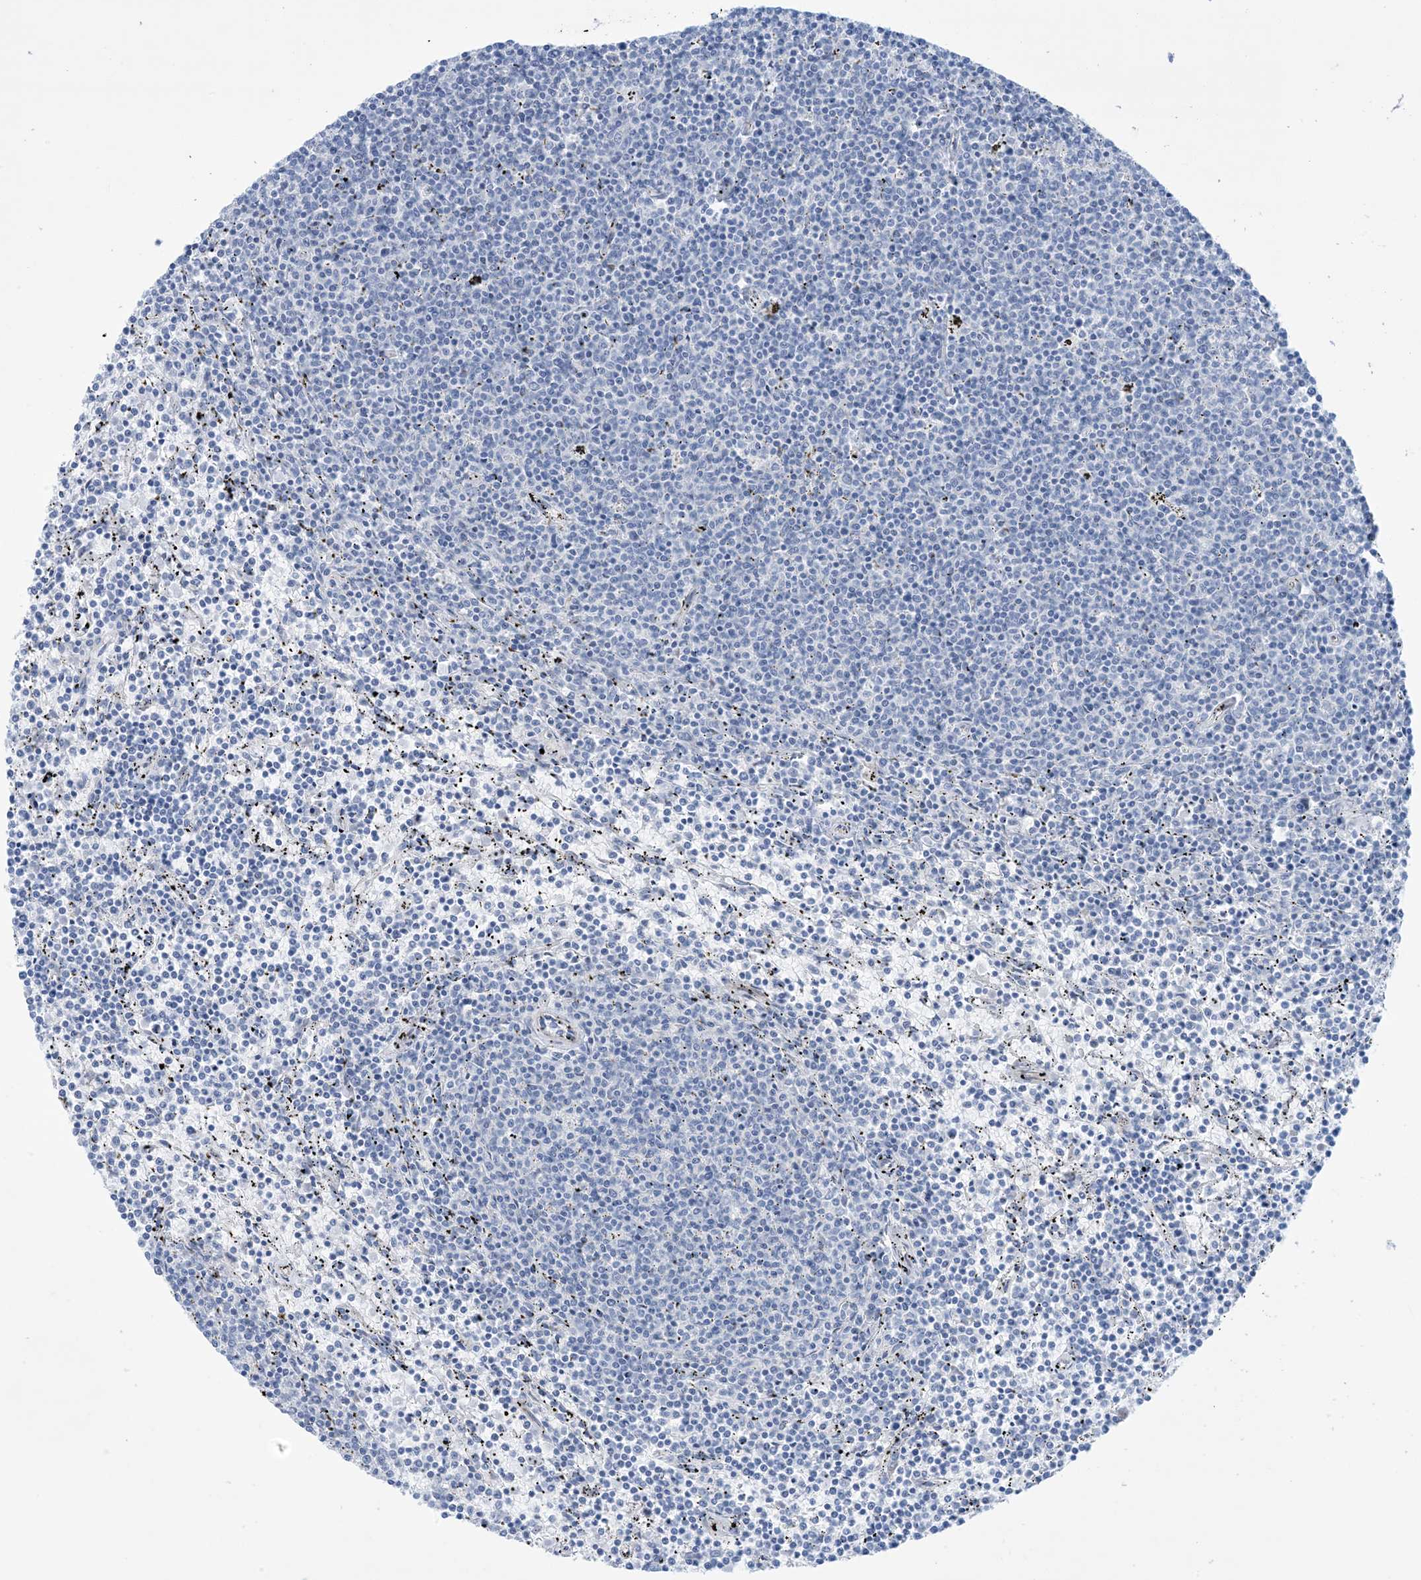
{"staining": {"intensity": "negative", "quantity": "none", "location": "none"}, "tissue": "lymphoma", "cell_type": "Tumor cells", "image_type": "cancer", "snomed": [{"axis": "morphology", "description": "Malignant lymphoma, non-Hodgkin's type, Low grade"}, {"axis": "topography", "description": "Spleen"}], "caption": "Lymphoma was stained to show a protein in brown. There is no significant positivity in tumor cells.", "gene": "ATP11C", "patient": {"sex": "female", "age": 50}}